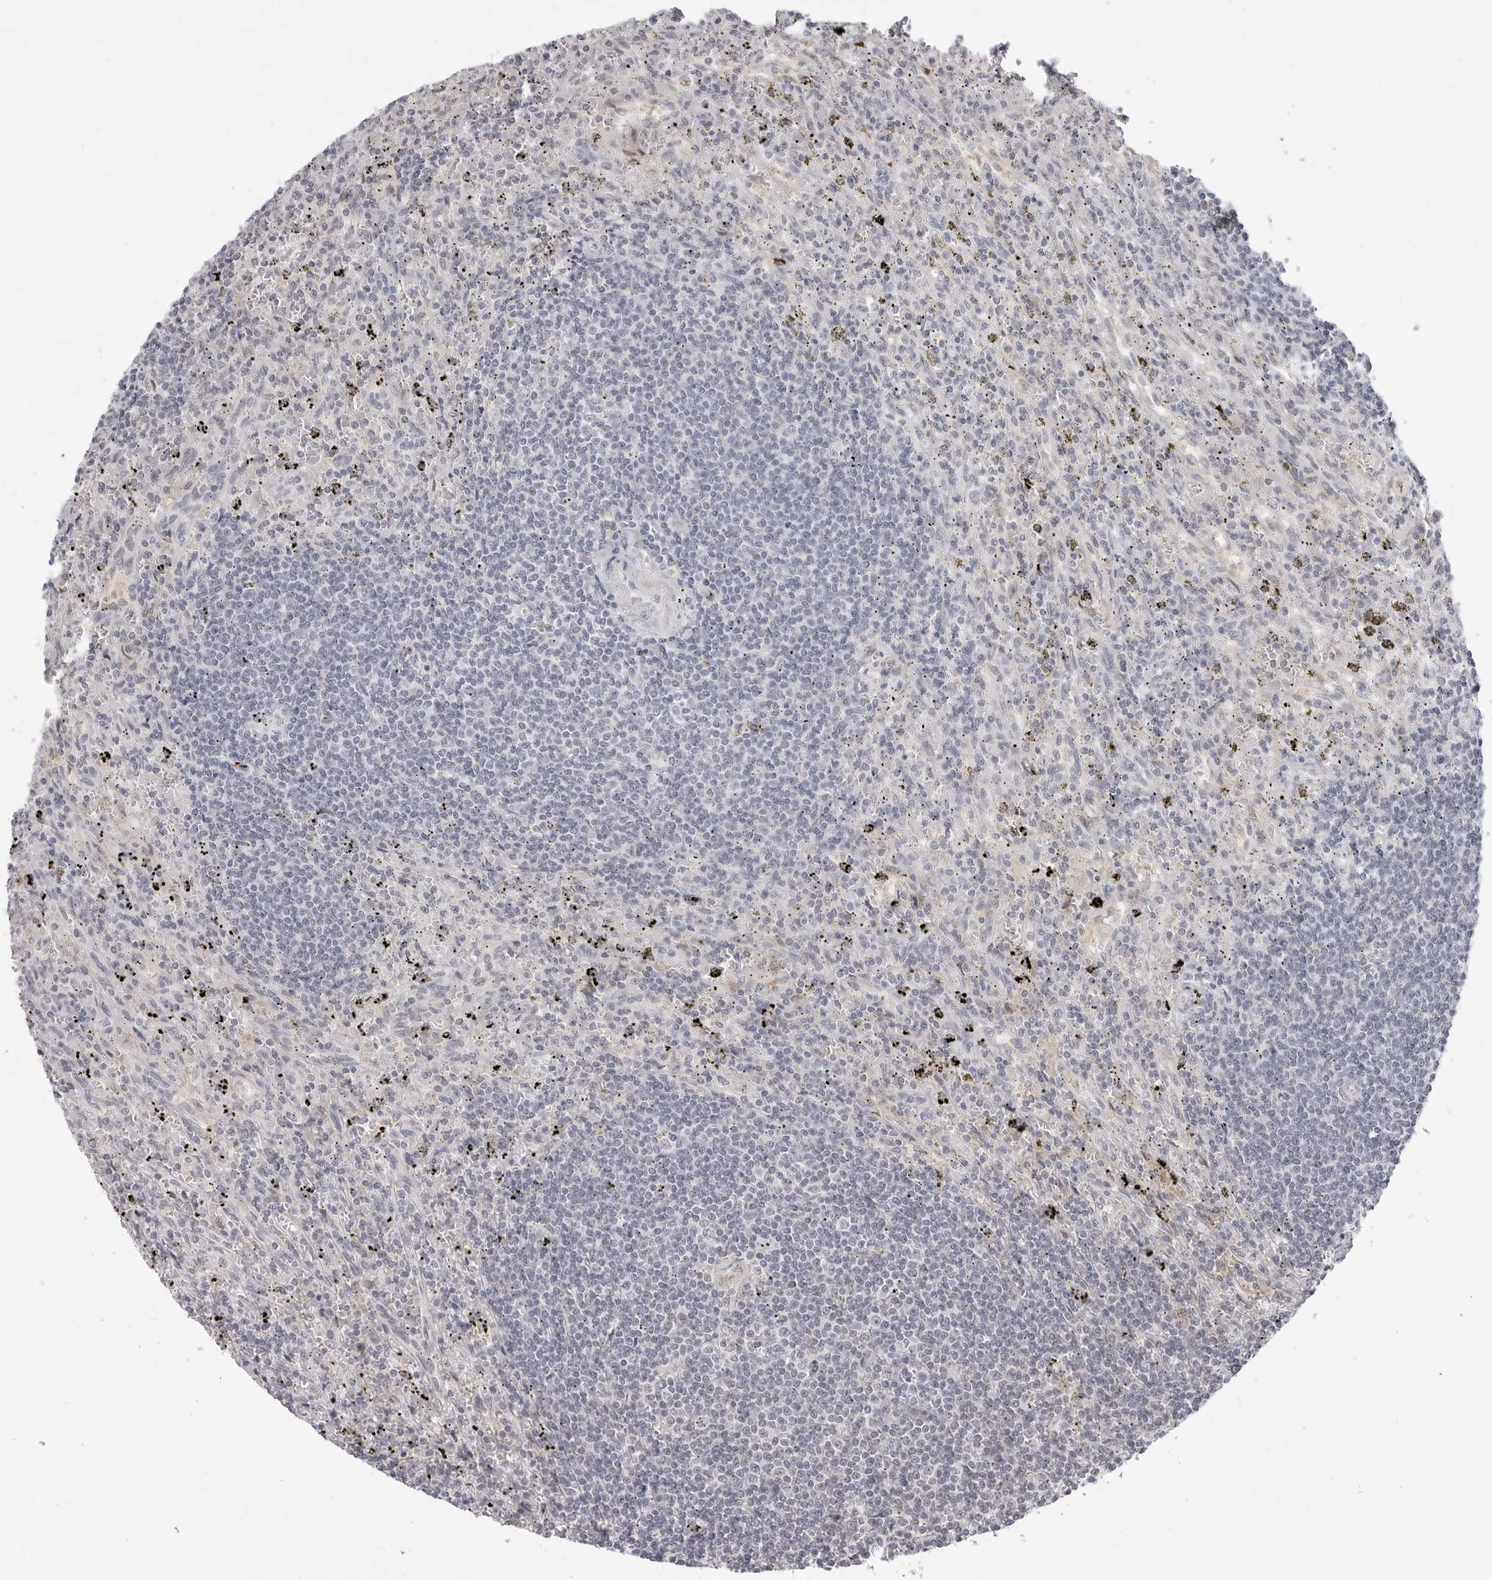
{"staining": {"intensity": "negative", "quantity": "none", "location": "none"}, "tissue": "lymphoma", "cell_type": "Tumor cells", "image_type": "cancer", "snomed": [{"axis": "morphology", "description": "Malignant lymphoma, non-Hodgkin's type, Low grade"}, {"axis": "topography", "description": "Spleen"}], "caption": "Immunohistochemistry (IHC) of human lymphoma exhibits no staining in tumor cells.", "gene": "SRGAP2", "patient": {"sex": "male", "age": 76}}